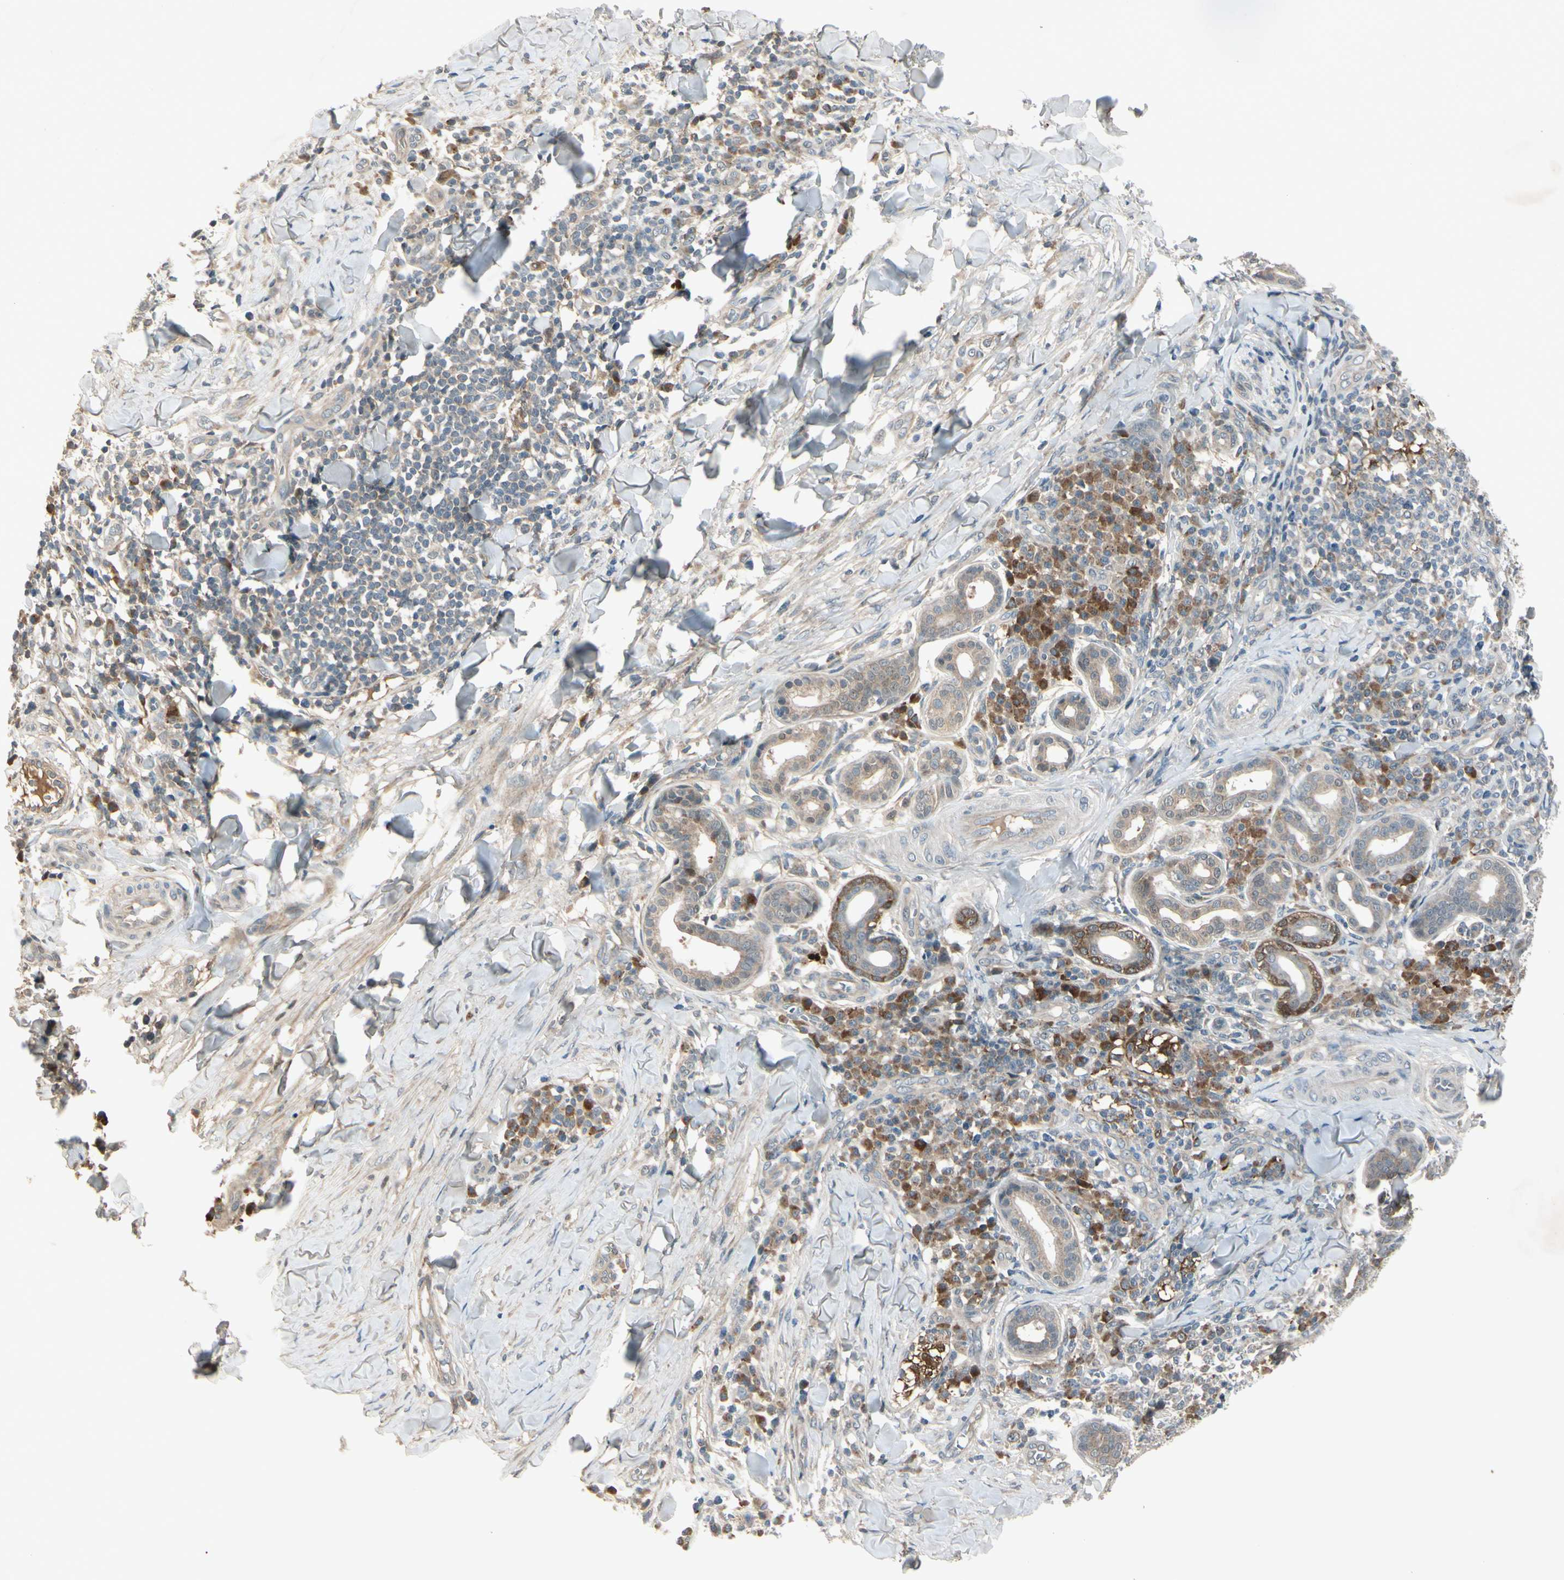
{"staining": {"intensity": "moderate", "quantity": ">75%", "location": "cytoplasmic/membranous"}, "tissue": "skin cancer", "cell_type": "Tumor cells", "image_type": "cancer", "snomed": [{"axis": "morphology", "description": "Squamous cell carcinoma, NOS"}, {"axis": "topography", "description": "Skin"}], "caption": "A photomicrograph of skin cancer stained for a protein demonstrates moderate cytoplasmic/membranous brown staining in tumor cells.", "gene": "FHDC1", "patient": {"sex": "male", "age": 24}}